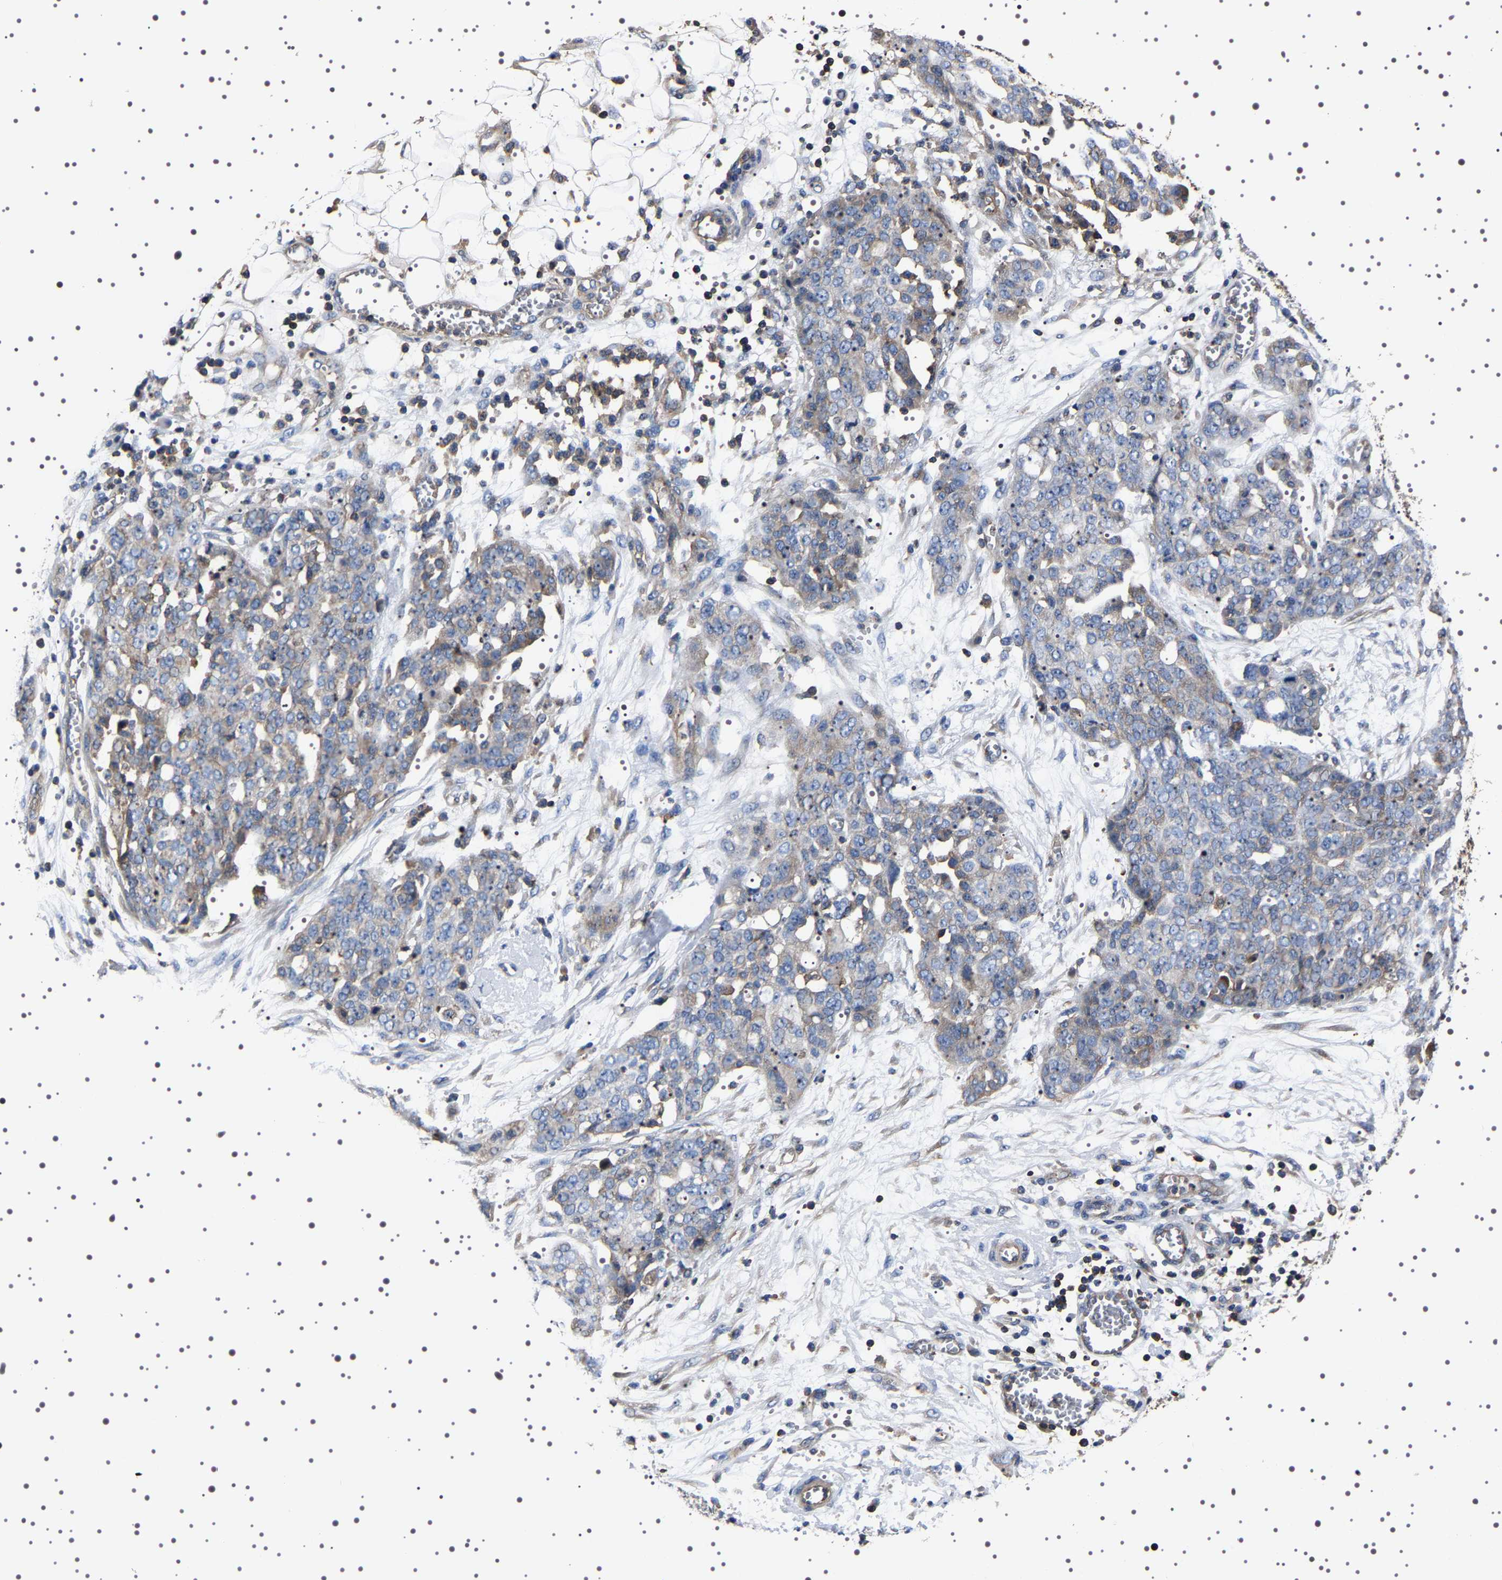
{"staining": {"intensity": "weak", "quantity": "<25%", "location": "cytoplasmic/membranous"}, "tissue": "ovarian cancer", "cell_type": "Tumor cells", "image_type": "cancer", "snomed": [{"axis": "morphology", "description": "Cystadenocarcinoma, serous, NOS"}, {"axis": "topography", "description": "Soft tissue"}, {"axis": "topography", "description": "Ovary"}], "caption": "IHC photomicrograph of human serous cystadenocarcinoma (ovarian) stained for a protein (brown), which demonstrates no staining in tumor cells.", "gene": "WDR1", "patient": {"sex": "female", "age": 57}}